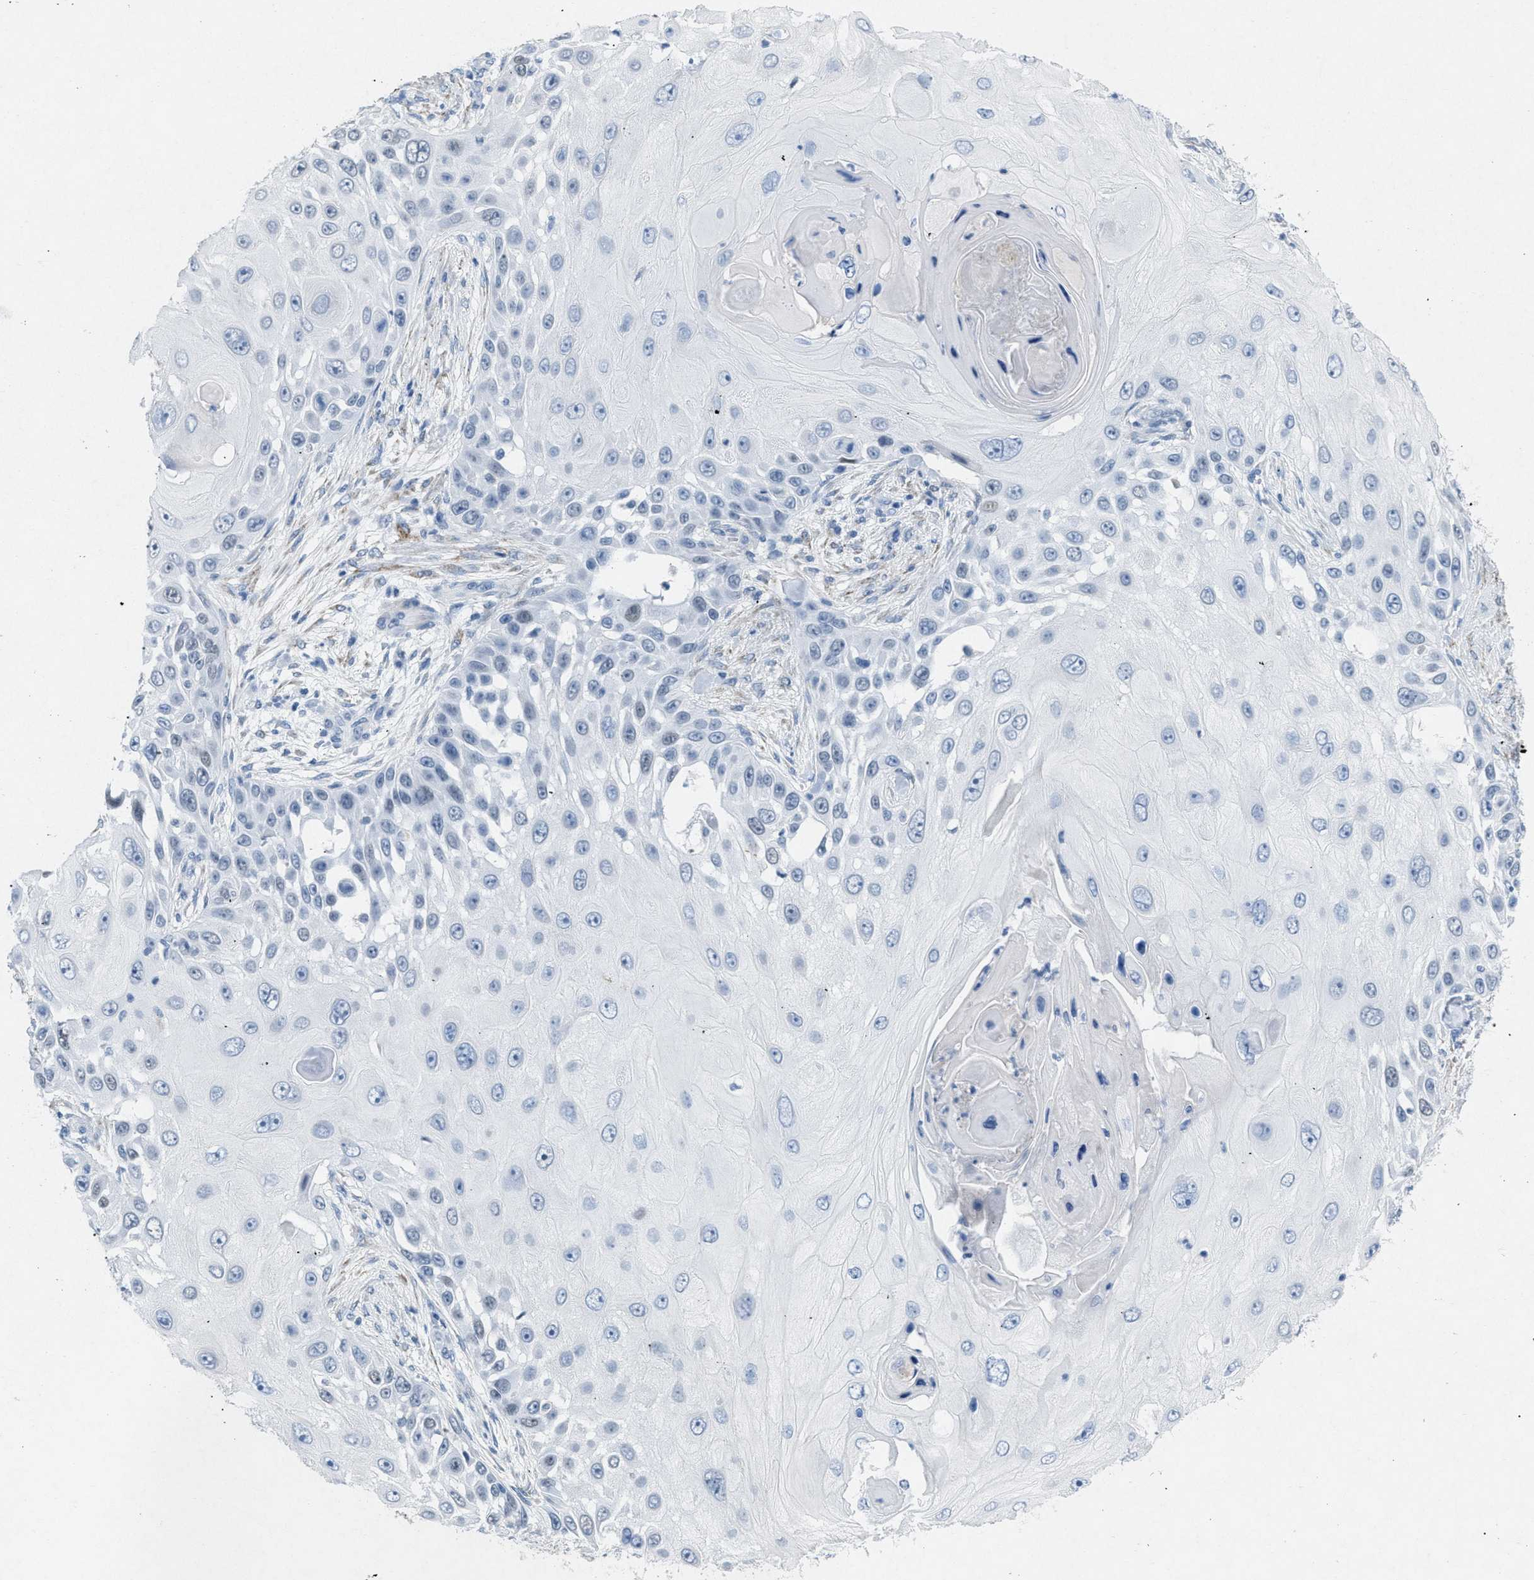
{"staining": {"intensity": "negative", "quantity": "none", "location": "none"}, "tissue": "skin cancer", "cell_type": "Tumor cells", "image_type": "cancer", "snomed": [{"axis": "morphology", "description": "Squamous cell carcinoma, NOS"}, {"axis": "topography", "description": "Skin"}], "caption": "DAB immunohistochemical staining of skin cancer reveals no significant staining in tumor cells.", "gene": "TASOR", "patient": {"sex": "female", "age": 44}}